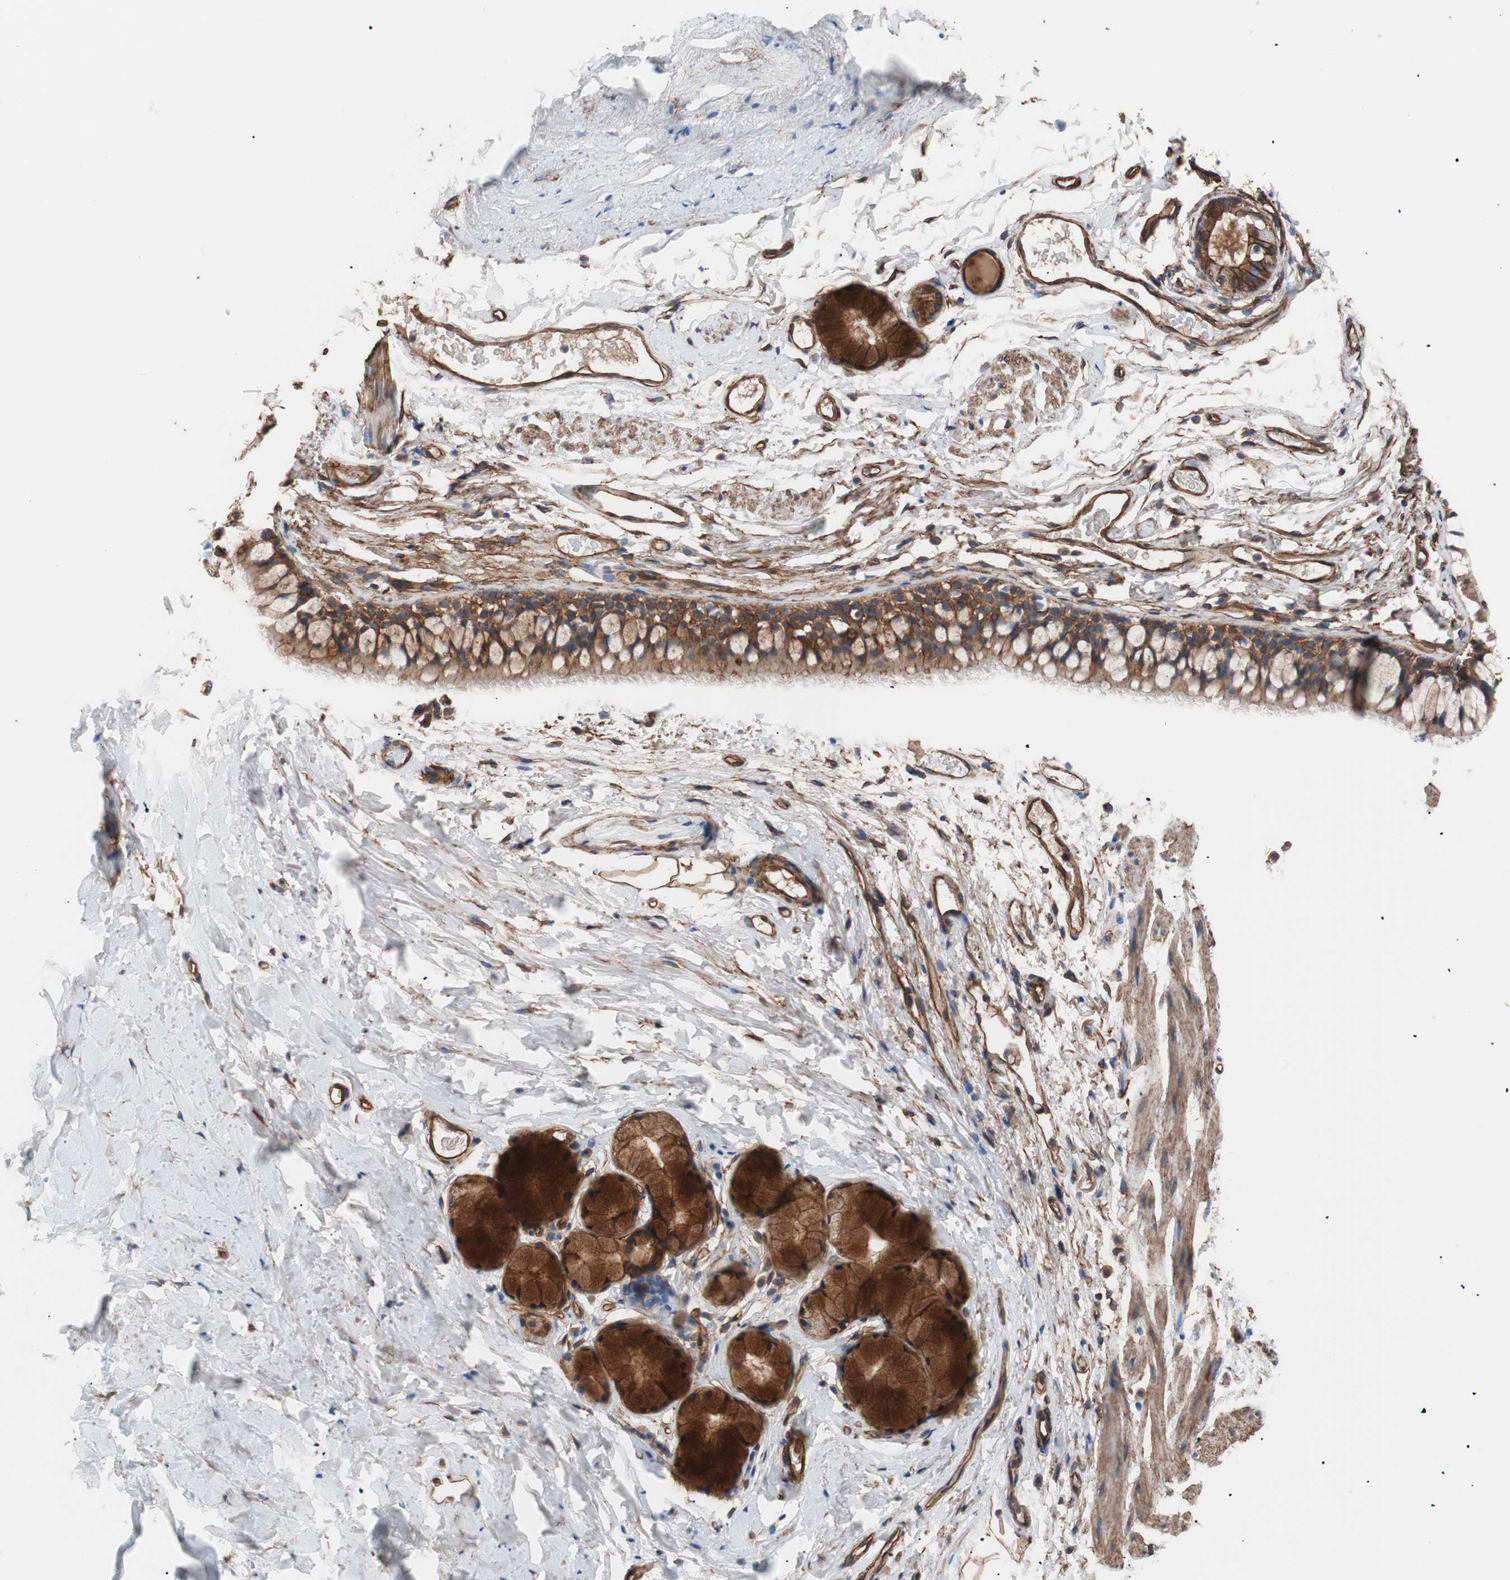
{"staining": {"intensity": "strong", "quantity": ">75%", "location": "cytoplasmic/membranous"}, "tissue": "adipose tissue", "cell_type": "Adipocytes", "image_type": "normal", "snomed": [{"axis": "morphology", "description": "Normal tissue, NOS"}, {"axis": "topography", "description": "Cartilage tissue"}, {"axis": "topography", "description": "Bronchus"}], "caption": "IHC micrograph of normal adipose tissue: human adipose tissue stained using immunohistochemistry (IHC) displays high levels of strong protein expression localized specifically in the cytoplasmic/membranous of adipocytes, appearing as a cytoplasmic/membranous brown color.", "gene": "SPINT1", "patient": {"sex": "female", "age": 73}}